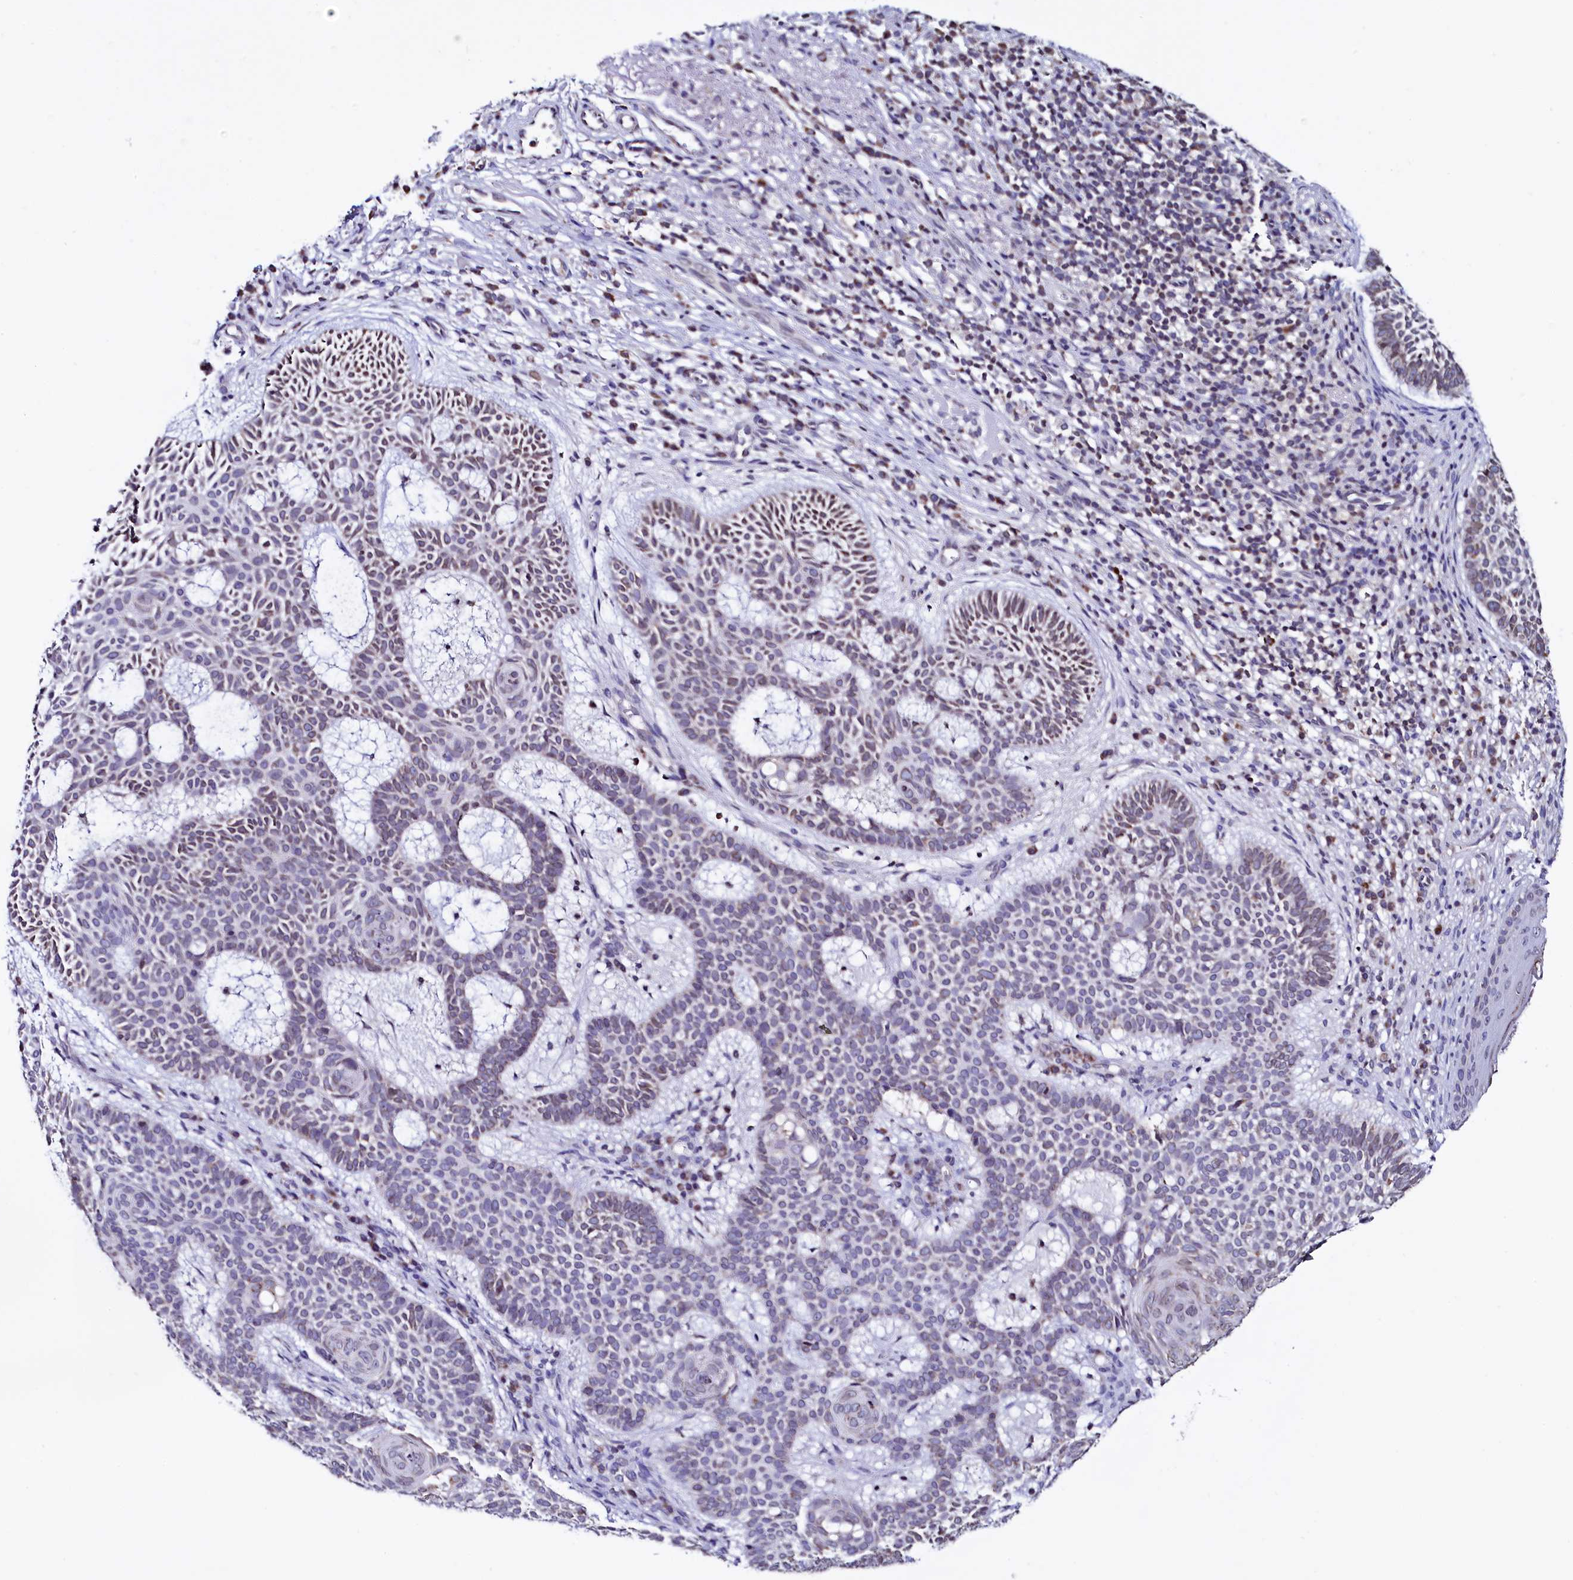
{"staining": {"intensity": "weak", "quantity": "<25%", "location": "cytoplasmic/membranous"}, "tissue": "skin cancer", "cell_type": "Tumor cells", "image_type": "cancer", "snomed": [{"axis": "morphology", "description": "Basal cell carcinoma"}, {"axis": "topography", "description": "Skin"}], "caption": "Basal cell carcinoma (skin) was stained to show a protein in brown. There is no significant positivity in tumor cells.", "gene": "HAND1", "patient": {"sex": "male", "age": 85}}